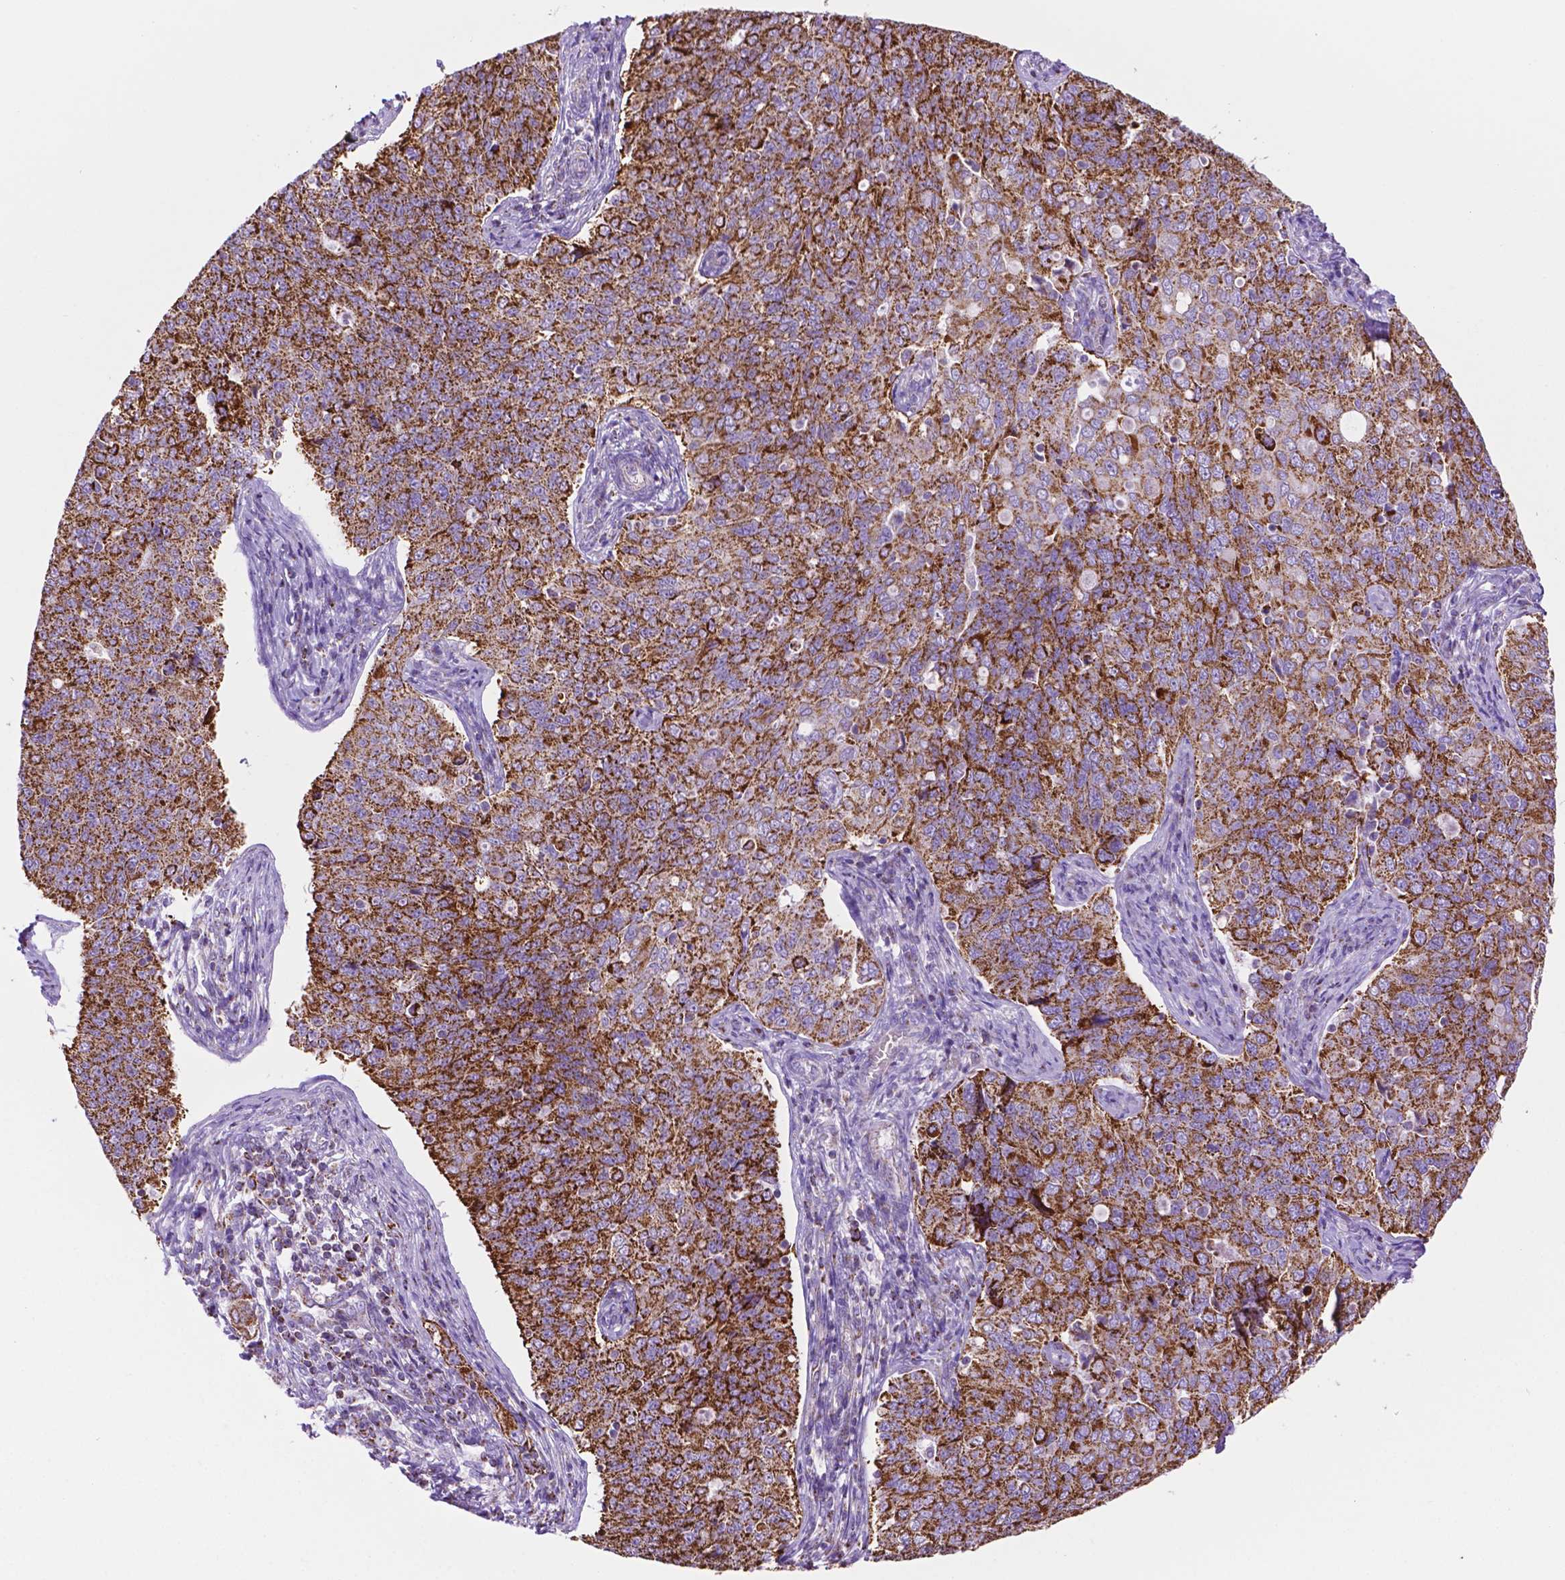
{"staining": {"intensity": "strong", "quantity": ">75%", "location": "cytoplasmic/membranous"}, "tissue": "endometrial cancer", "cell_type": "Tumor cells", "image_type": "cancer", "snomed": [{"axis": "morphology", "description": "Adenocarcinoma, NOS"}, {"axis": "topography", "description": "Endometrium"}], "caption": "DAB immunohistochemical staining of human endometrial cancer (adenocarcinoma) demonstrates strong cytoplasmic/membranous protein positivity in approximately >75% of tumor cells.", "gene": "GDPD5", "patient": {"sex": "female", "age": 43}}